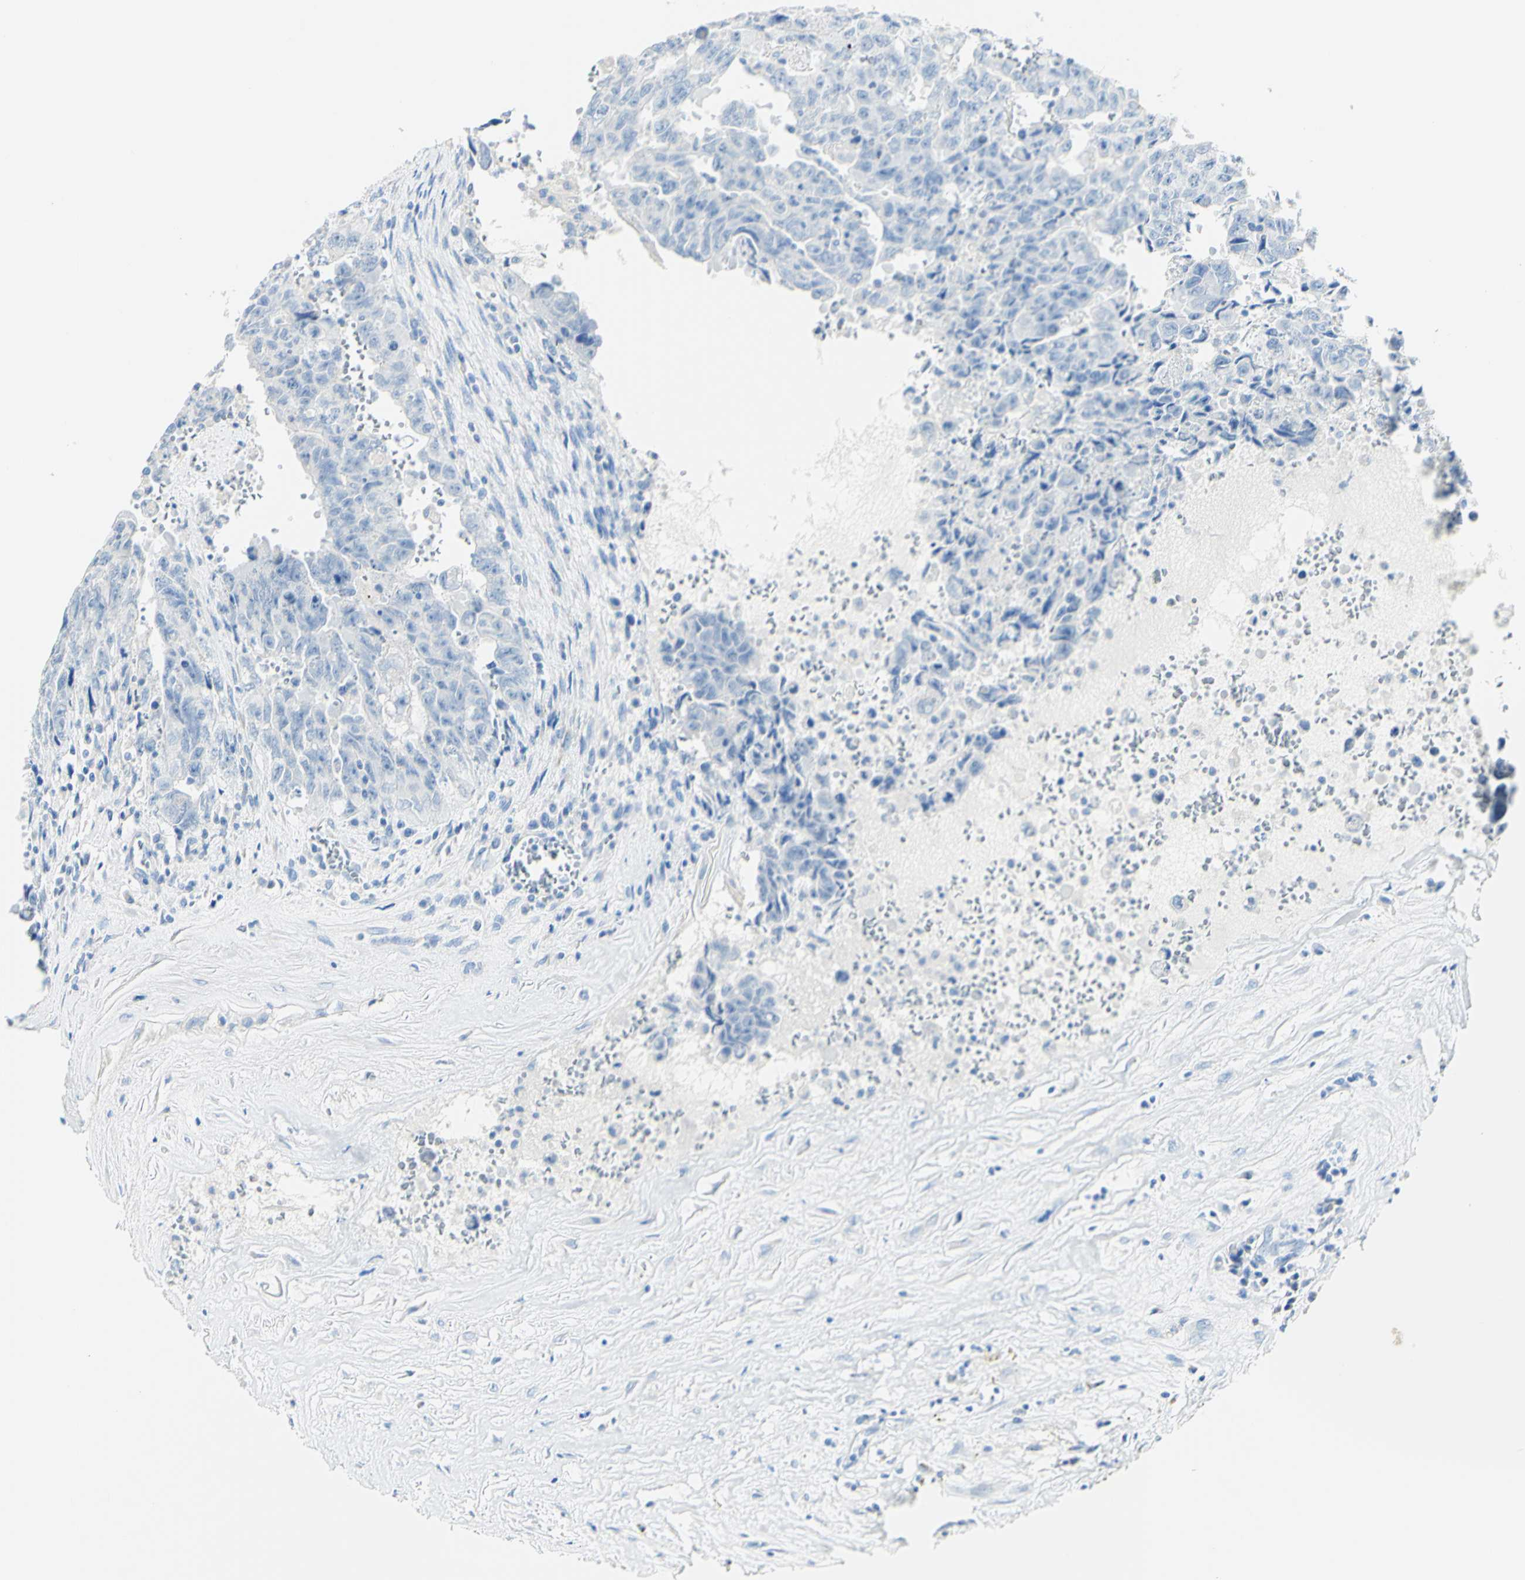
{"staining": {"intensity": "negative", "quantity": "none", "location": "none"}, "tissue": "testis cancer", "cell_type": "Tumor cells", "image_type": "cancer", "snomed": [{"axis": "morphology", "description": "Carcinoma, Embryonal, NOS"}, {"axis": "topography", "description": "Testis"}], "caption": "Immunohistochemistry (IHC) histopathology image of neoplastic tissue: embryonal carcinoma (testis) stained with DAB shows no significant protein expression in tumor cells.", "gene": "PIGR", "patient": {"sex": "male", "age": 28}}